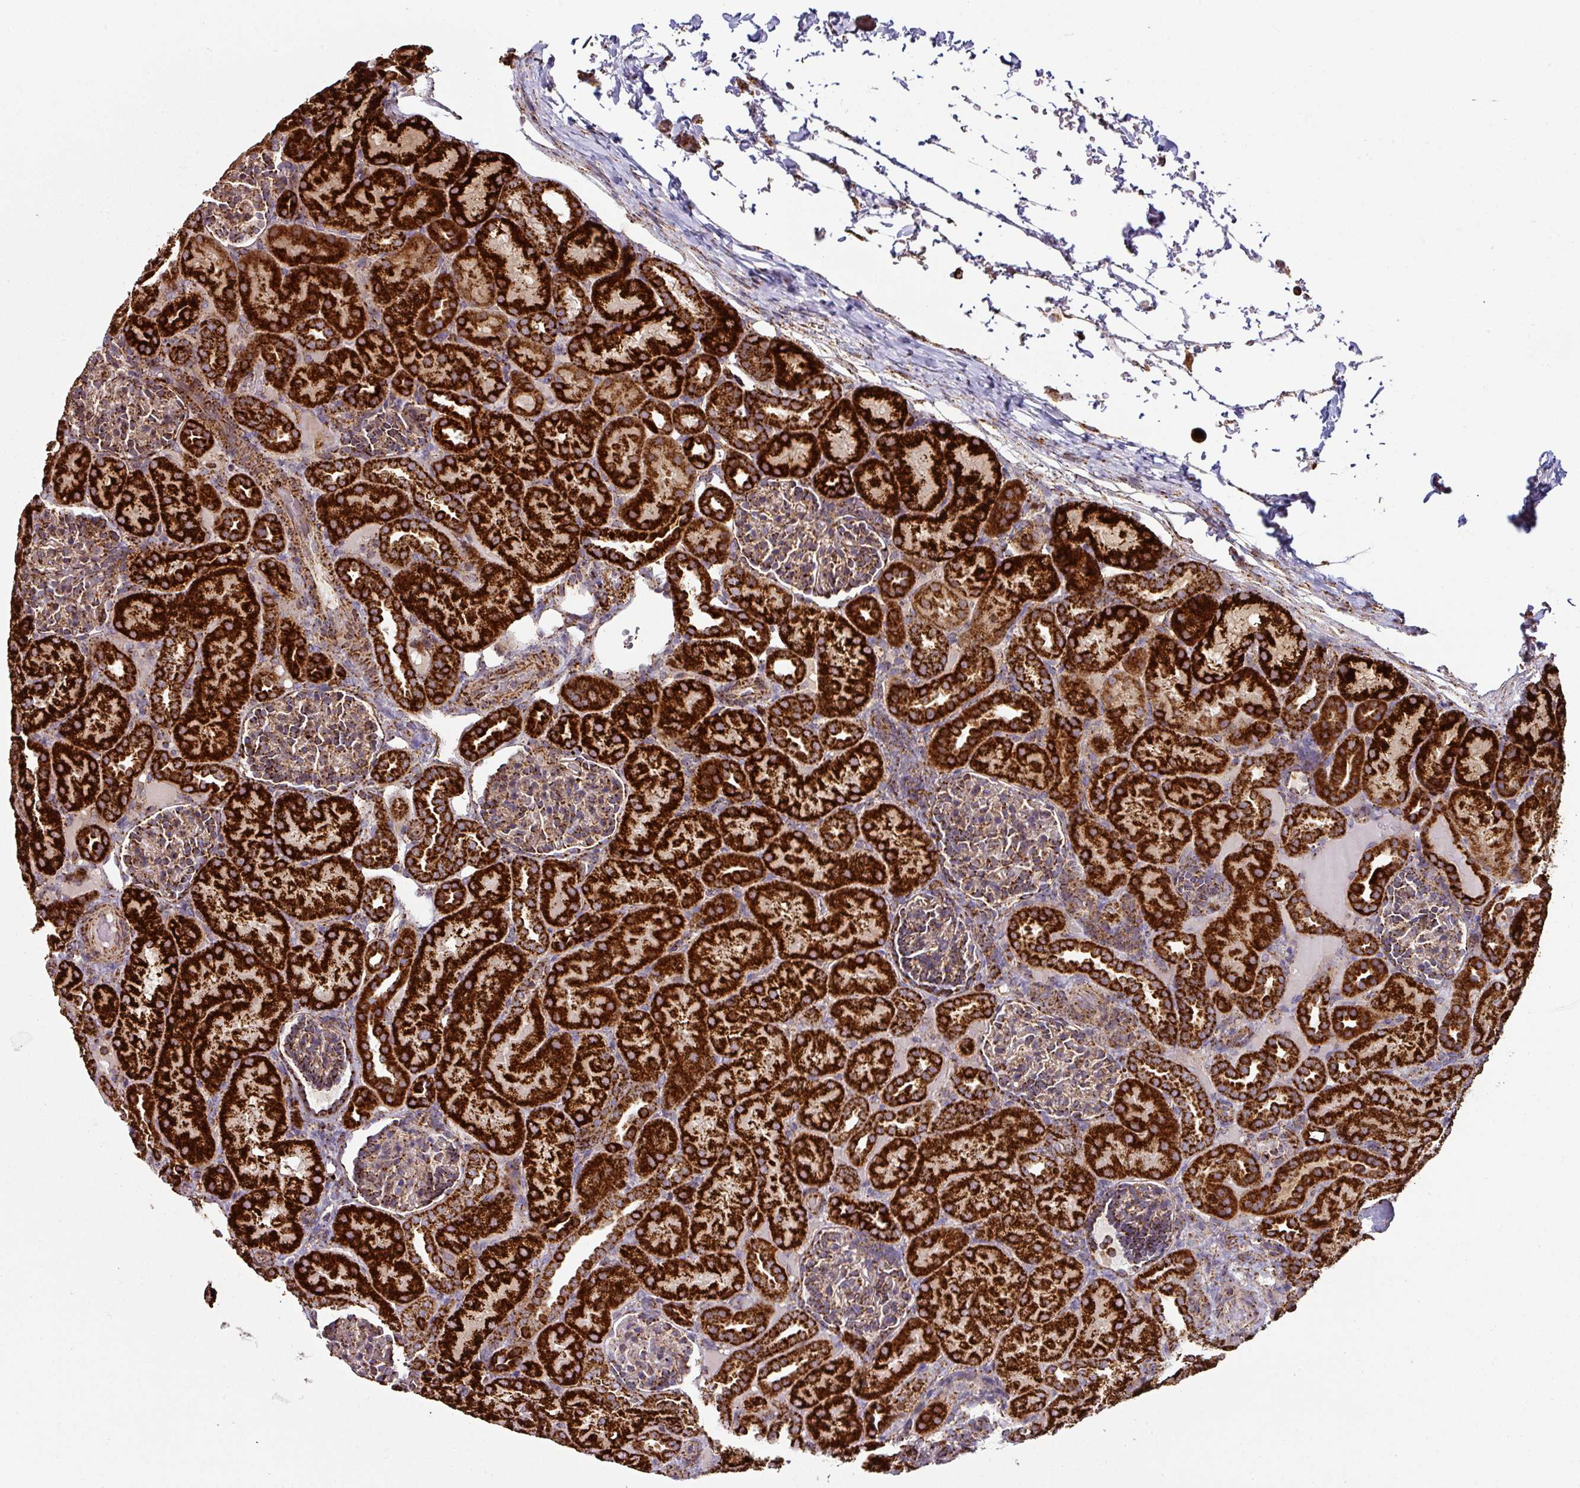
{"staining": {"intensity": "moderate", "quantity": ">75%", "location": "cytoplasmic/membranous"}, "tissue": "kidney", "cell_type": "Cells in glomeruli", "image_type": "normal", "snomed": [{"axis": "morphology", "description": "Normal tissue, NOS"}, {"axis": "topography", "description": "Kidney"}], "caption": "Cells in glomeruli demonstrate moderate cytoplasmic/membranous staining in approximately >75% of cells in benign kidney.", "gene": "TRAP1", "patient": {"sex": "male", "age": 1}}